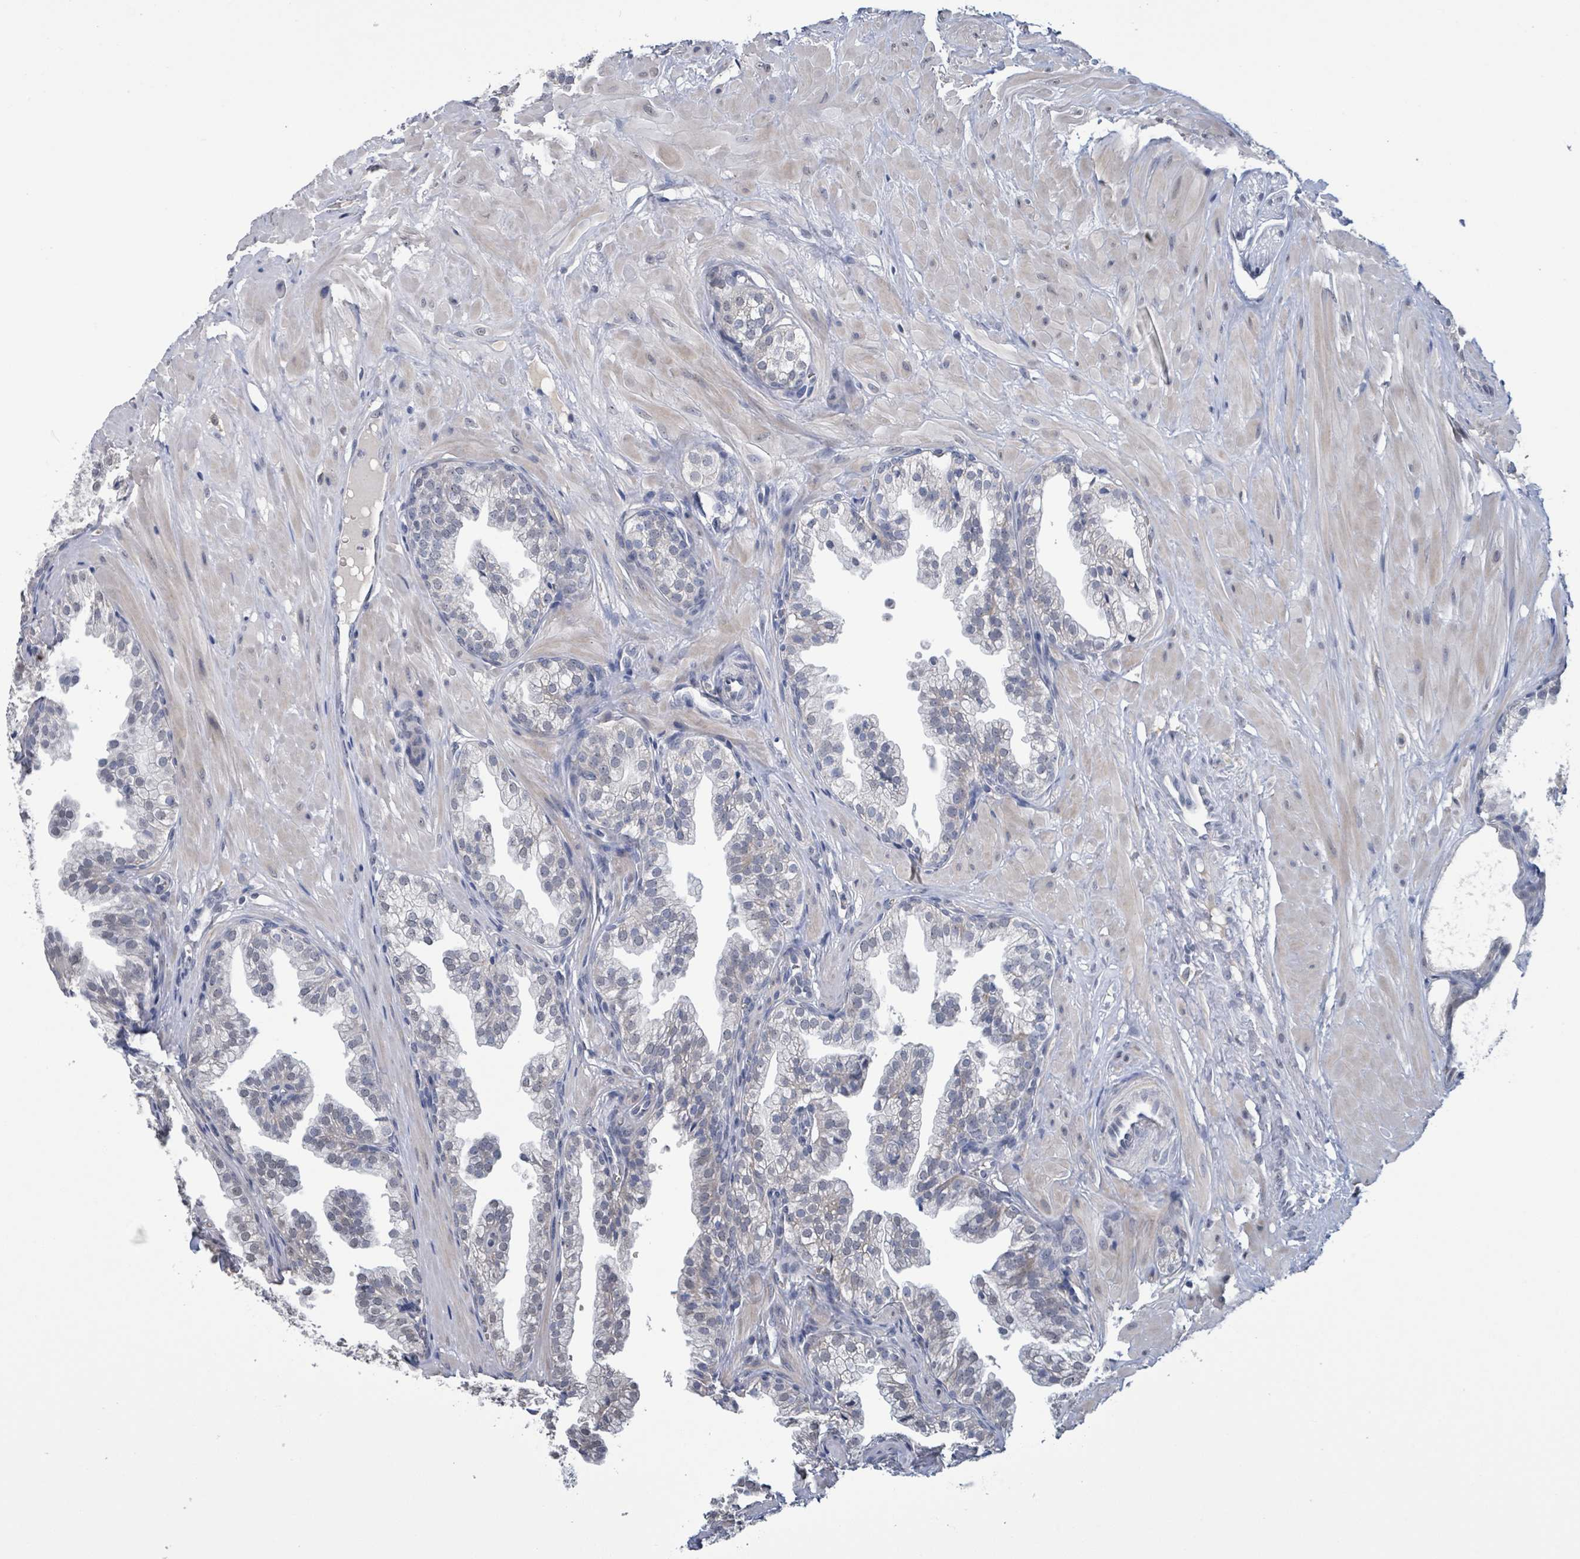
{"staining": {"intensity": "negative", "quantity": "none", "location": "none"}, "tissue": "prostate", "cell_type": "Glandular cells", "image_type": "normal", "snomed": [{"axis": "morphology", "description": "Normal tissue, NOS"}, {"axis": "topography", "description": "Prostate"}, {"axis": "topography", "description": "Peripheral nerve tissue"}], "caption": "This is a micrograph of IHC staining of unremarkable prostate, which shows no staining in glandular cells.", "gene": "SEBOX", "patient": {"sex": "male", "age": 55}}